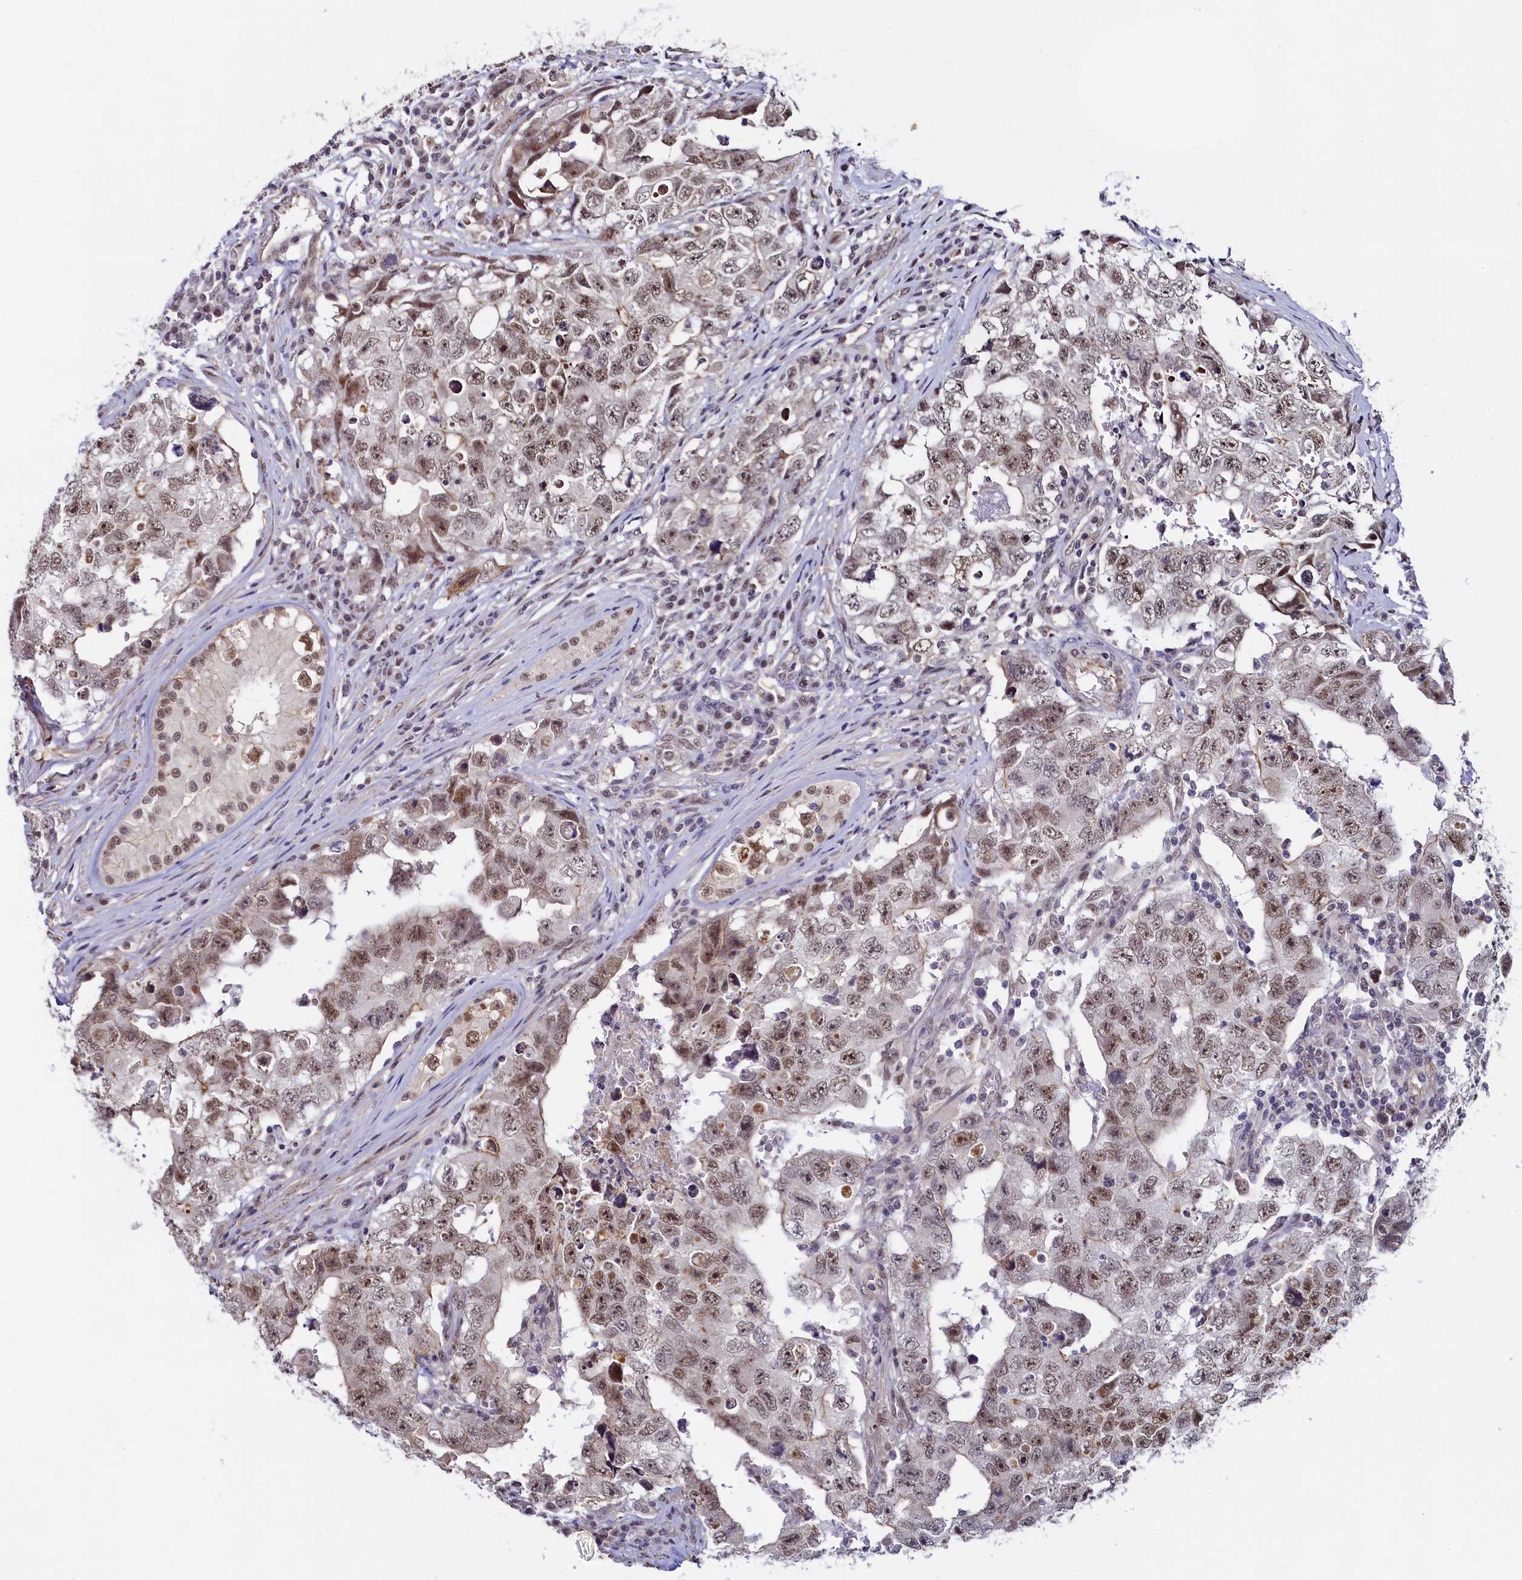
{"staining": {"intensity": "moderate", "quantity": ">75%", "location": "nuclear"}, "tissue": "testis cancer", "cell_type": "Tumor cells", "image_type": "cancer", "snomed": [{"axis": "morphology", "description": "Carcinoma, Embryonal, NOS"}, {"axis": "topography", "description": "Testis"}], "caption": "Protein staining of testis cancer tissue demonstrates moderate nuclear staining in approximately >75% of tumor cells.", "gene": "INTS14", "patient": {"sex": "male", "age": 17}}